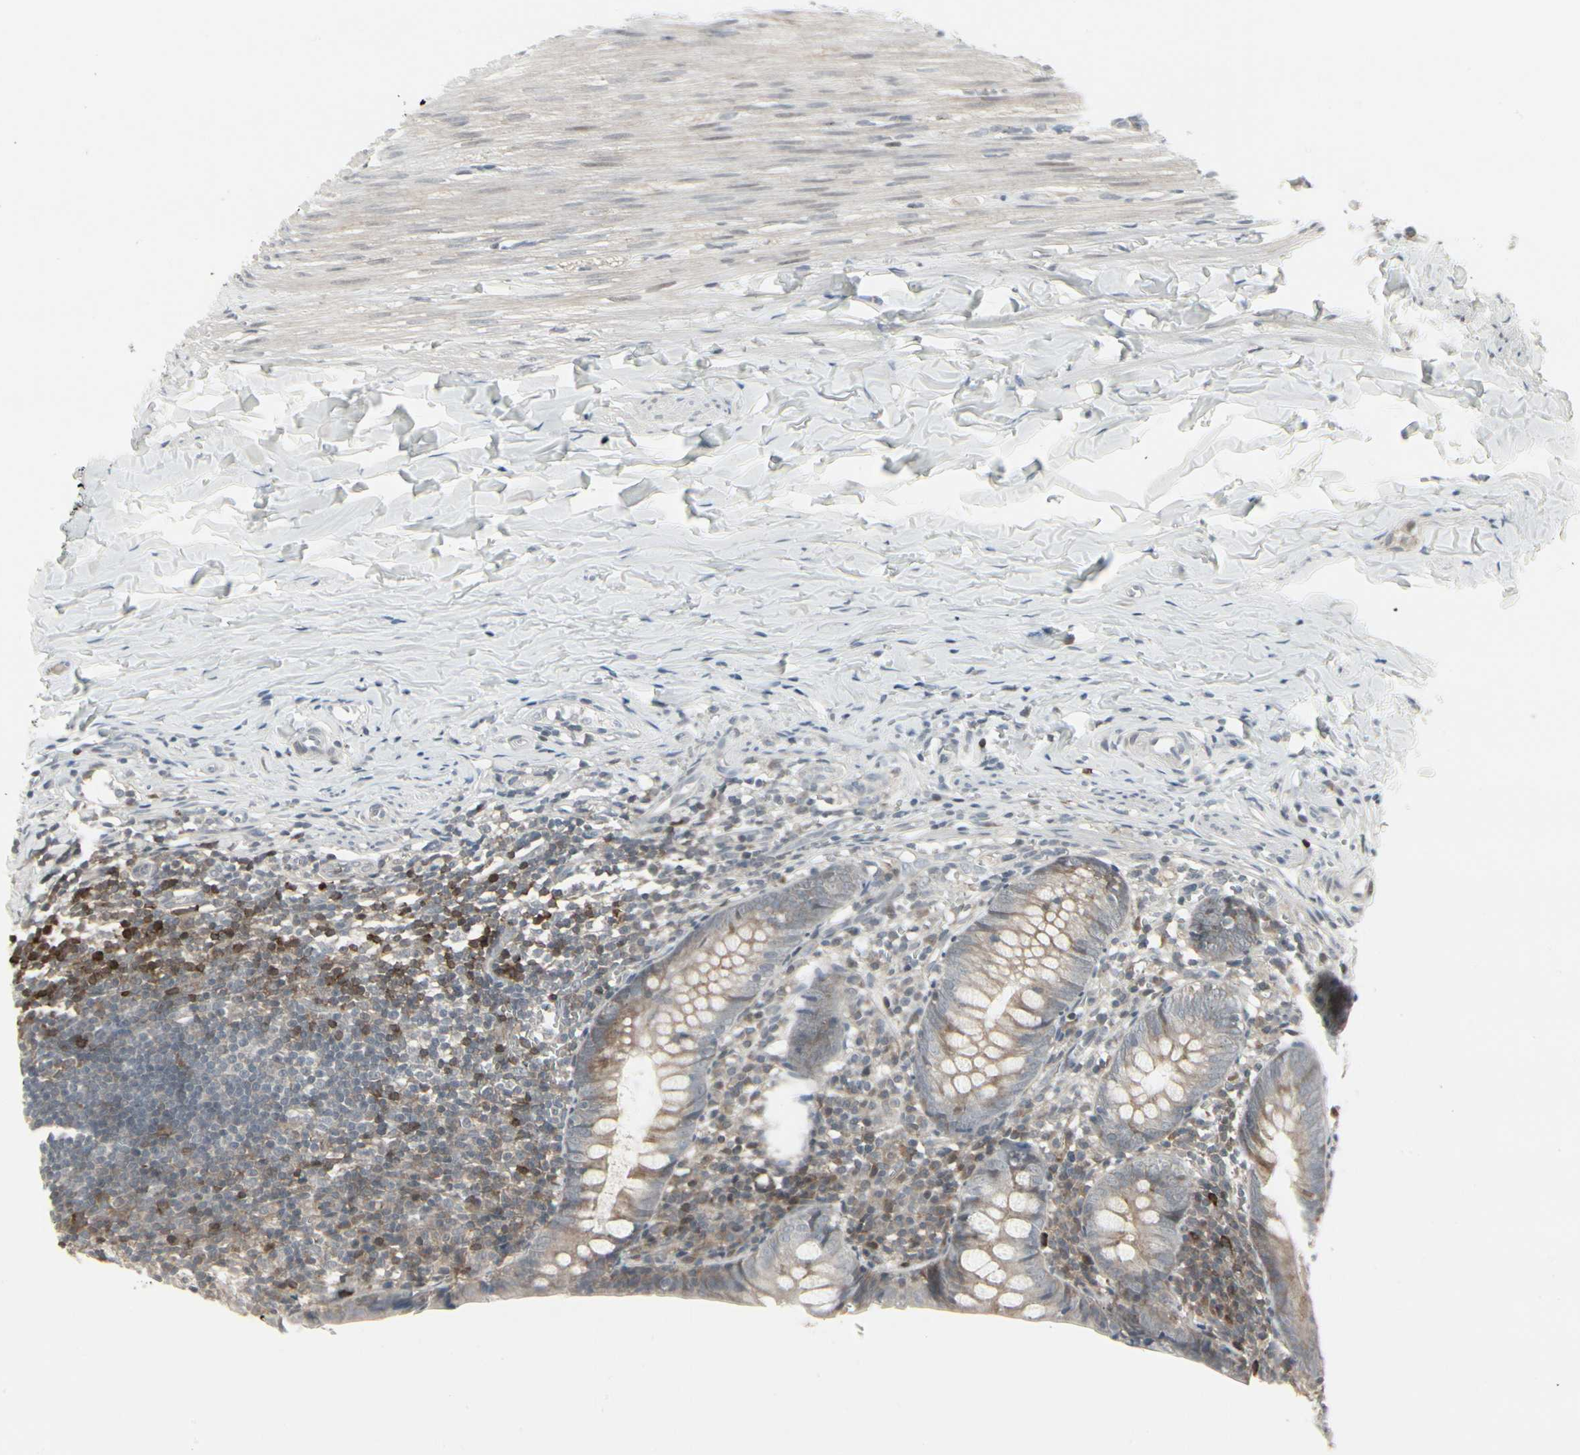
{"staining": {"intensity": "weak", "quantity": ">75%", "location": "cytoplasmic/membranous"}, "tissue": "appendix", "cell_type": "Glandular cells", "image_type": "normal", "snomed": [{"axis": "morphology", "description": "Normal tissue, NOS"}, {"axis": "topography", "description": "Appendix"}], "caption": "Glandular cells reveal low levels of weak cytoplasmic/membranous positivity in about >75% of cells in benign appendix. The protein is stained brown, and the nuclei are stained in blue (DAB IHC with brightfield microscopy, high magnification).", "gene": "IGFBP6", "patient": {"sex": "female", "age": 10}}